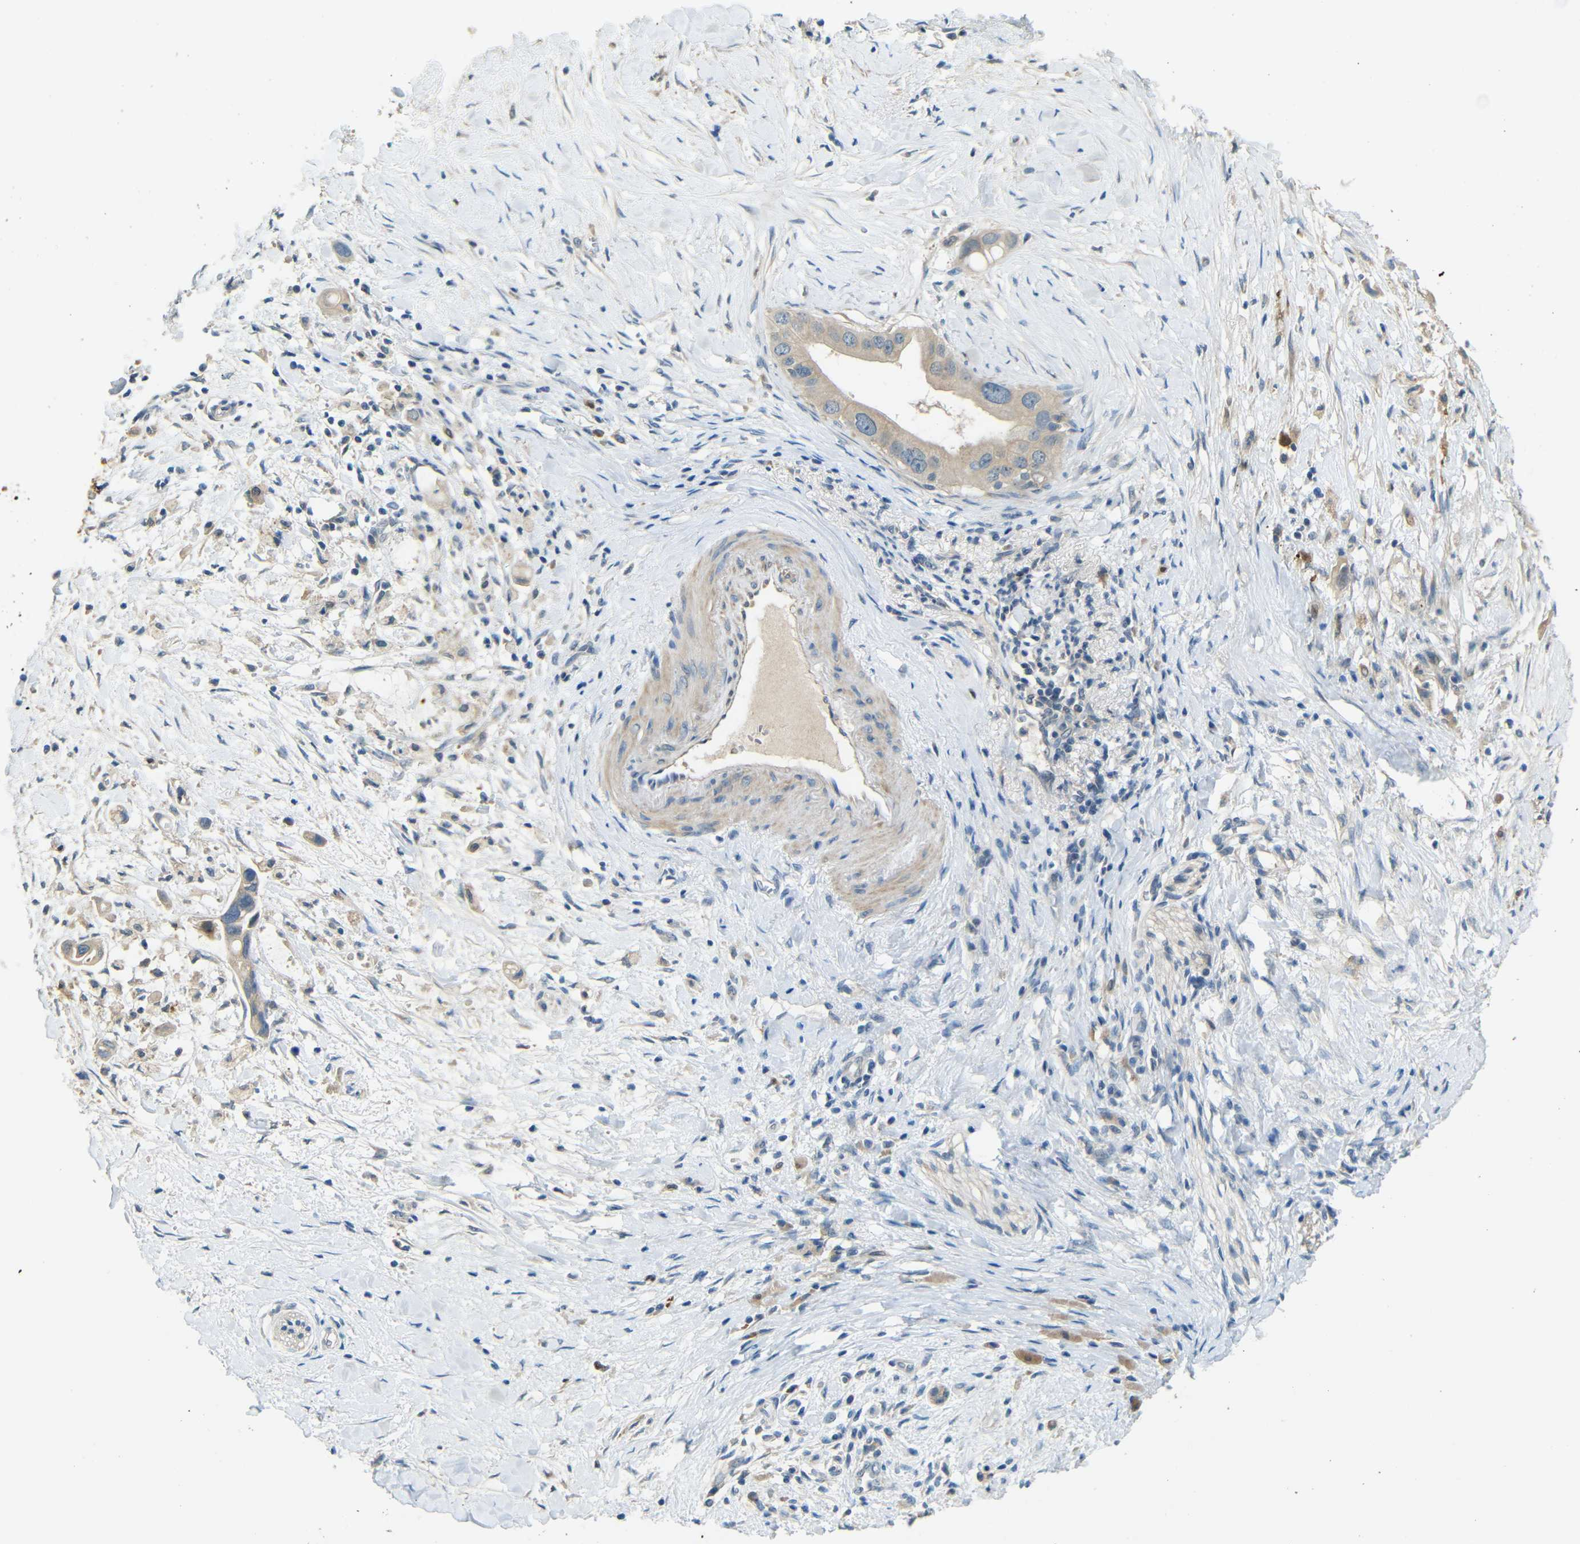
{"staining": {"intensity": "weak", "quantity": ">75%", "location": "cytoplasmic/membranous"}, "tissue": "pancreatic cancer", "cell_type": "Tumor cells", "image_type": "cancer", "snomed": [{"axis": "morphology", "description": "Adenocarcinoma, NOS"}, {"axis": "topography", "description": "Pancreas"}], "caption": "Immunohistochemistry (IHC) image of neoplastic tissue: human pancreatic adenocarcinoma stained using immunohistochemistry exhibits low levels of weak protein expression localized specifically in the cytoplasmic/membranous of tumor cells, appearing as a cytoplasmic/membranous brown color.", "gene": "FNDC3A", "patient": {"sex": "male", "age": 55}}